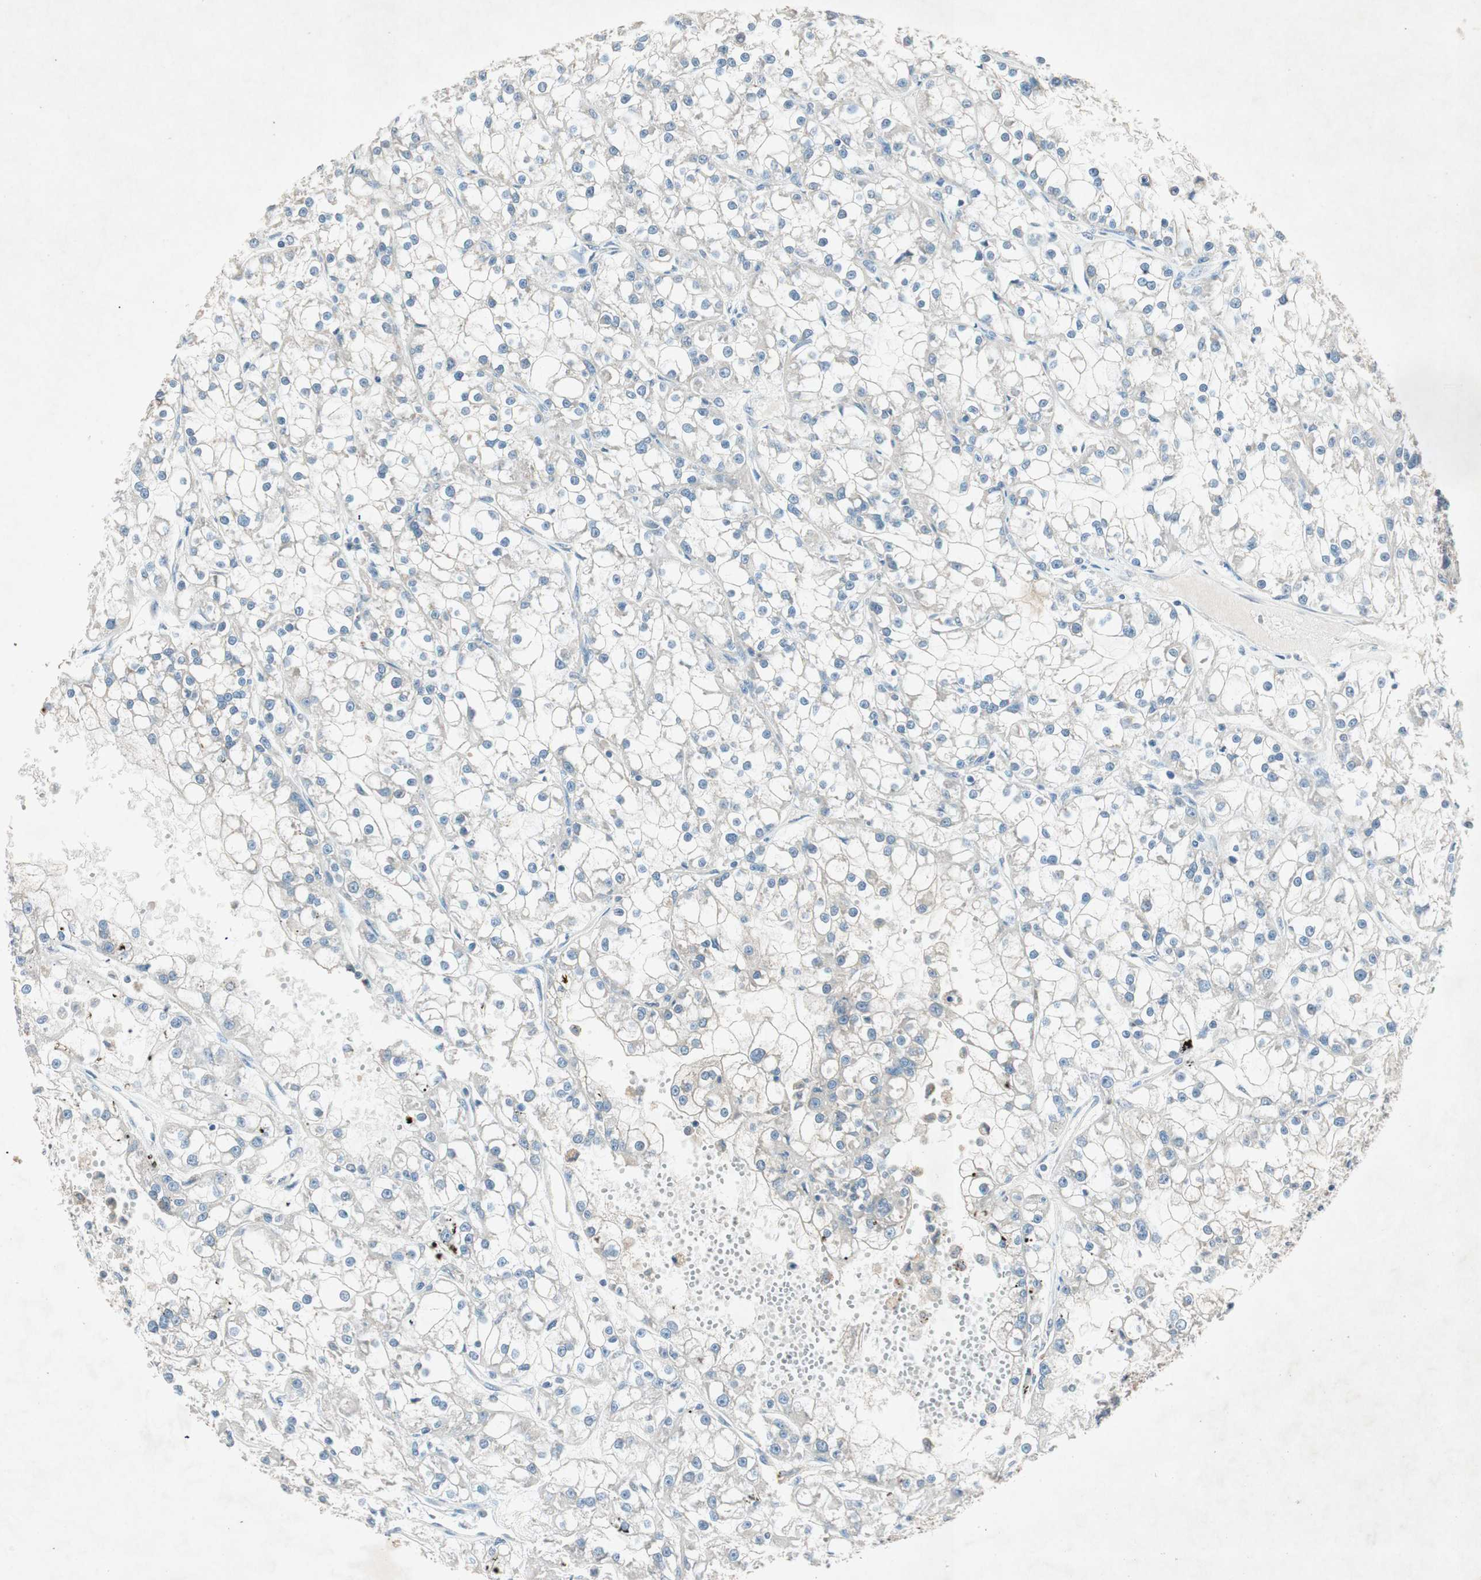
{"staining": {"intensity": "negative", "quantity": "none", "location": "none"}, "tissue": "renal cancer", "cell_type": "Tumor cells", "image_type": "cancer", "snomed": [{"axis": "morphology", "description": "Adenocarcinoma, NOS"}, {"axis": "topography", "description": "Kidney"}], "caption": "Protein analysis of renal cancer shows no significant positivity in tumor cells.", "gene": "NKAIN1", "patient": {"sex": "female", "age": 52}}